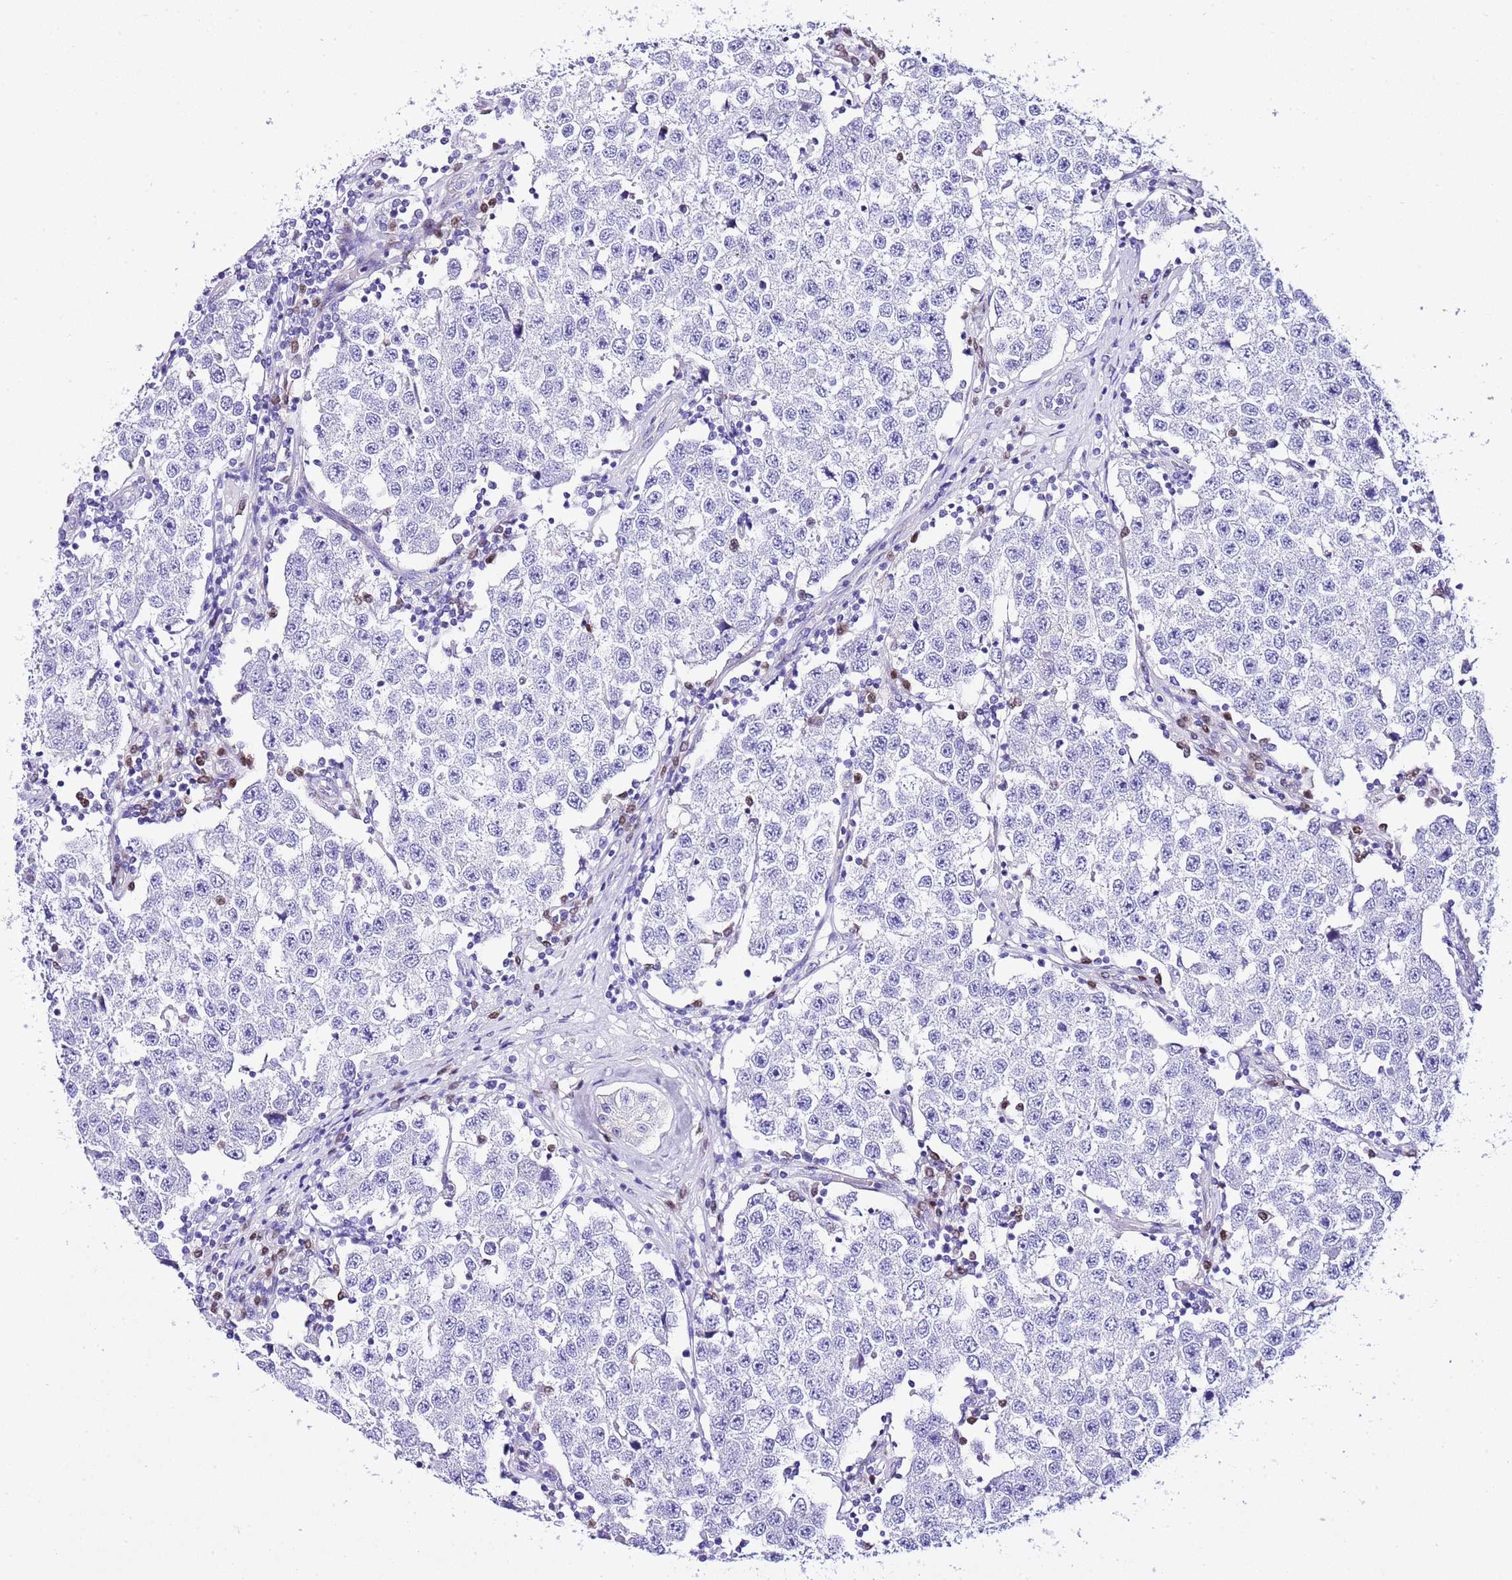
{"staining": {"intensity": "negative", "quantity": "none", "location": "none"}, "tissue": "testis cancer", "cell_type": "Tumor cells", "image_type": "cancer", "snomed": [{"axis": "morphology", "description": "Seminoma, NOS"}, {"axis": "topography", "description": "Testis"}], "caption": "Photomicrograph shows no significant protein expression in tumor cells of testis cancer.", "gene": "BHLHA15", "patient": {"sex": "male", "age": 34}}